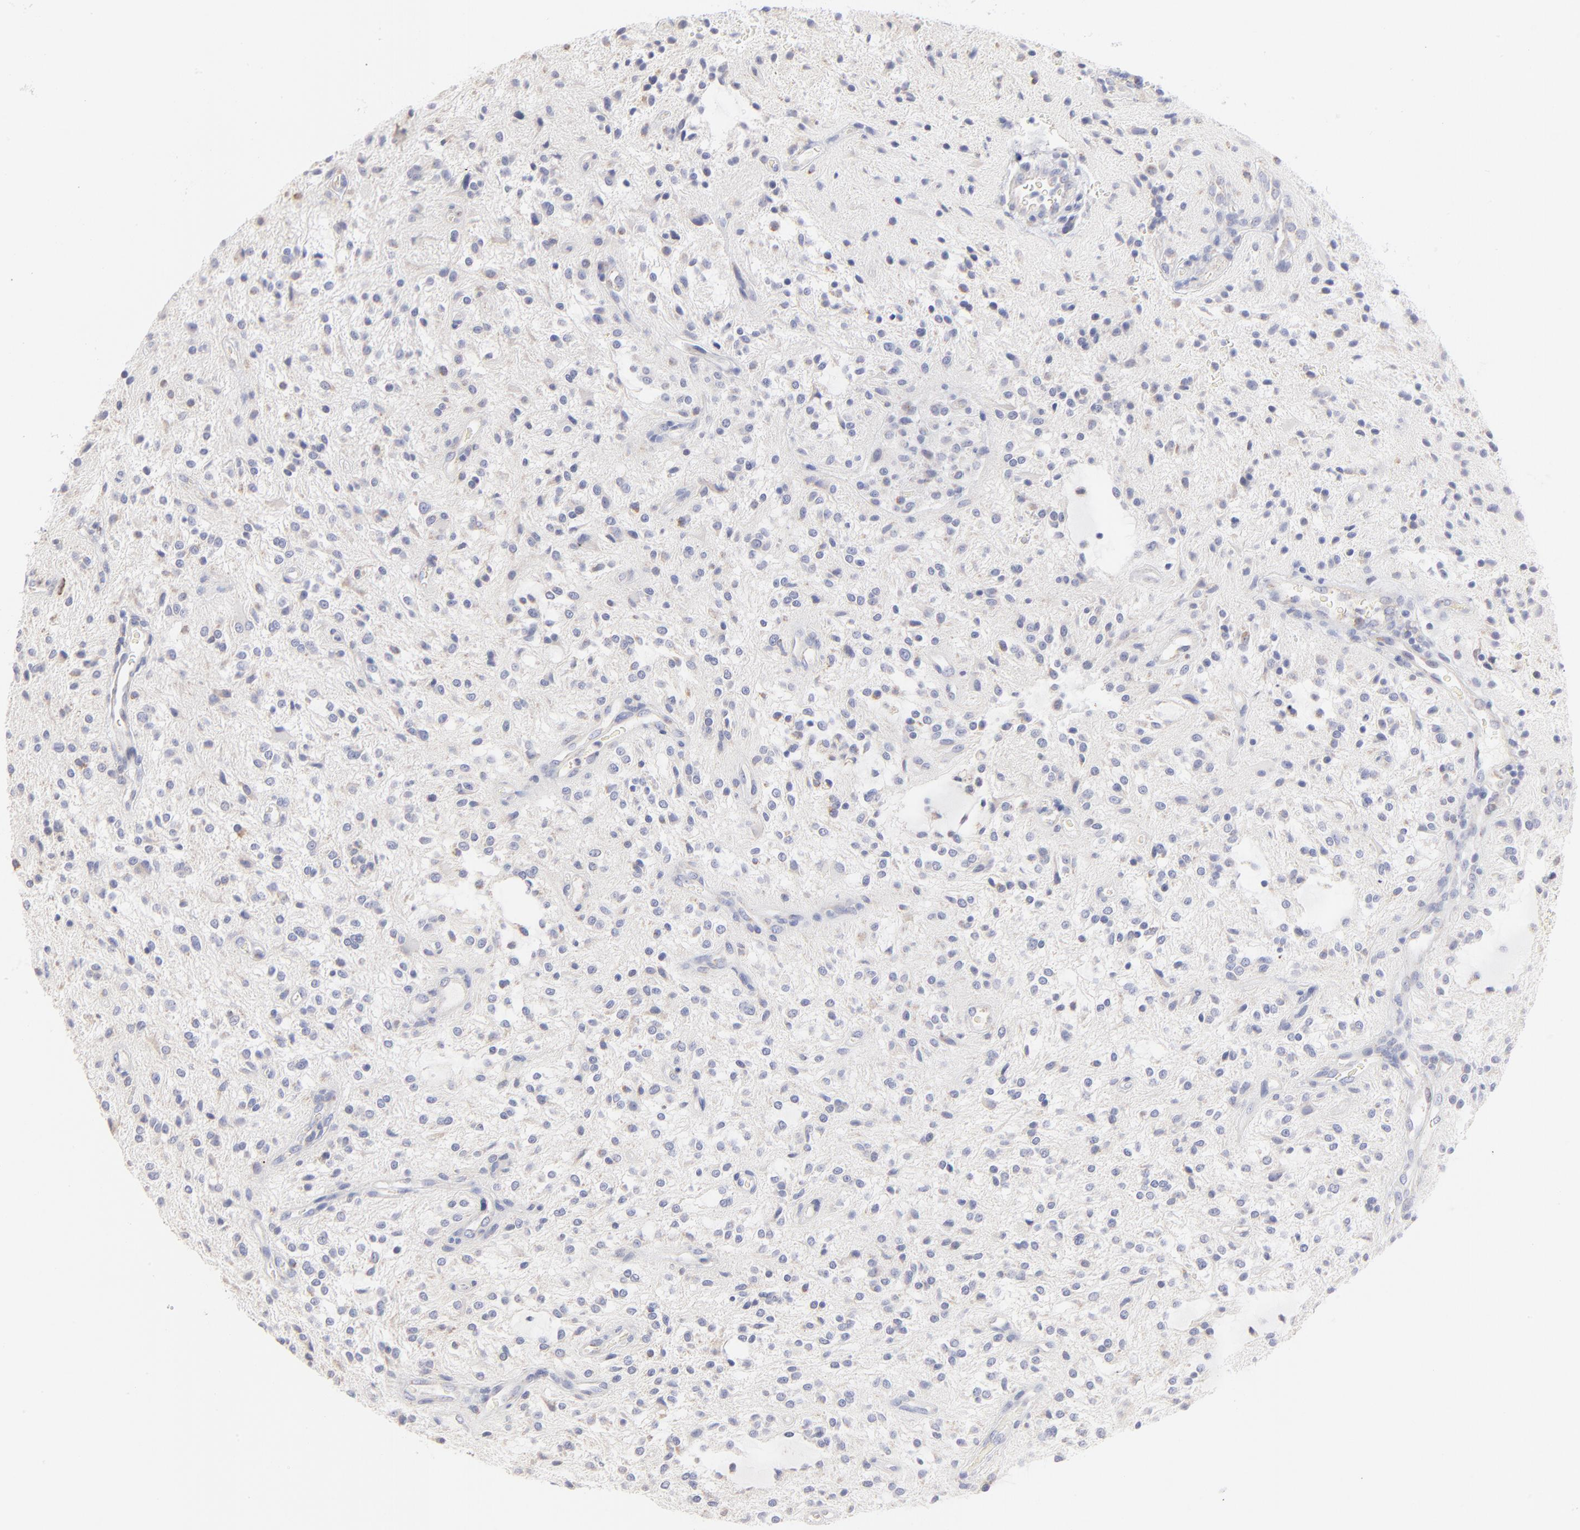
{"staining": {"intensity": "negative", "quantity": "none", "location": "none"}, "tissue": "glioma", "cell_type": "Tumor cells", "image_type": "cancer", "snomed": [{"axis": "morphology", "description": "Glioma, malignant, NOS"}, {"axis": "topography", "description": "Cerebellum"}], "caption": "IHC histopathology image of neoplastic tissue: glioma stained with DAB (3,3'-diaminobenzidine) reveals no significant protein staining in tumor cells.", "gene": "TST", "patient": {"sex": "female", "age": 10}}